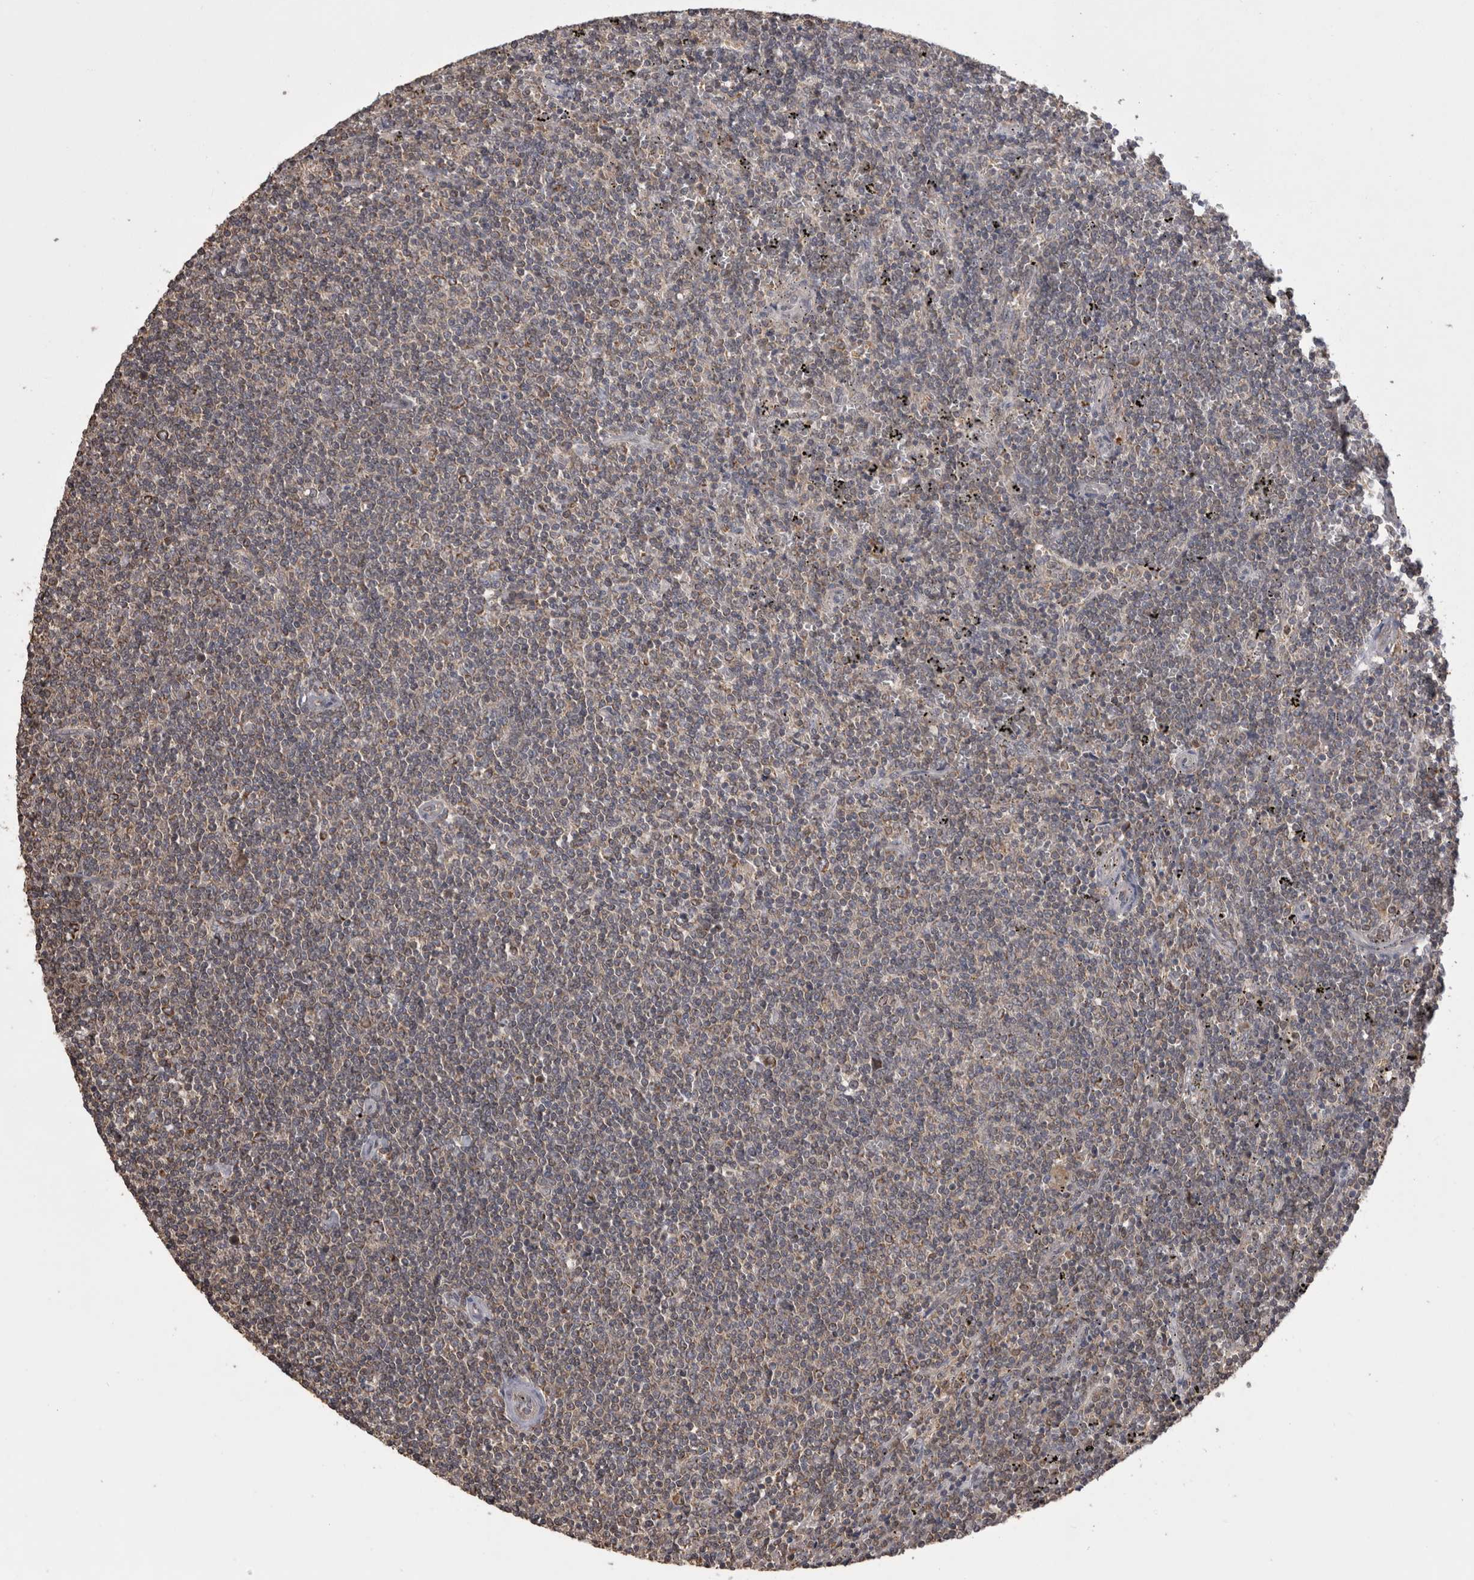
{"staining": {"intensity": "negative", "quantity": "none", "location": "none"}, "tissue": "lymphoma", "cell_type": "Tumor cells", "image_type": "cancer", "snomed": [{"axis": "morphology", "description": "Malignant lymphoma, non-Hodgkin's type, Low grade"}, {"axis": "topography", "description": "Spleen"}], "caption": "An image of lymphoma stained for a protein demonstrates no brown staining in tumor cells.", "gene": "PREP", "patient": {"sex": "female", "age": 50}}